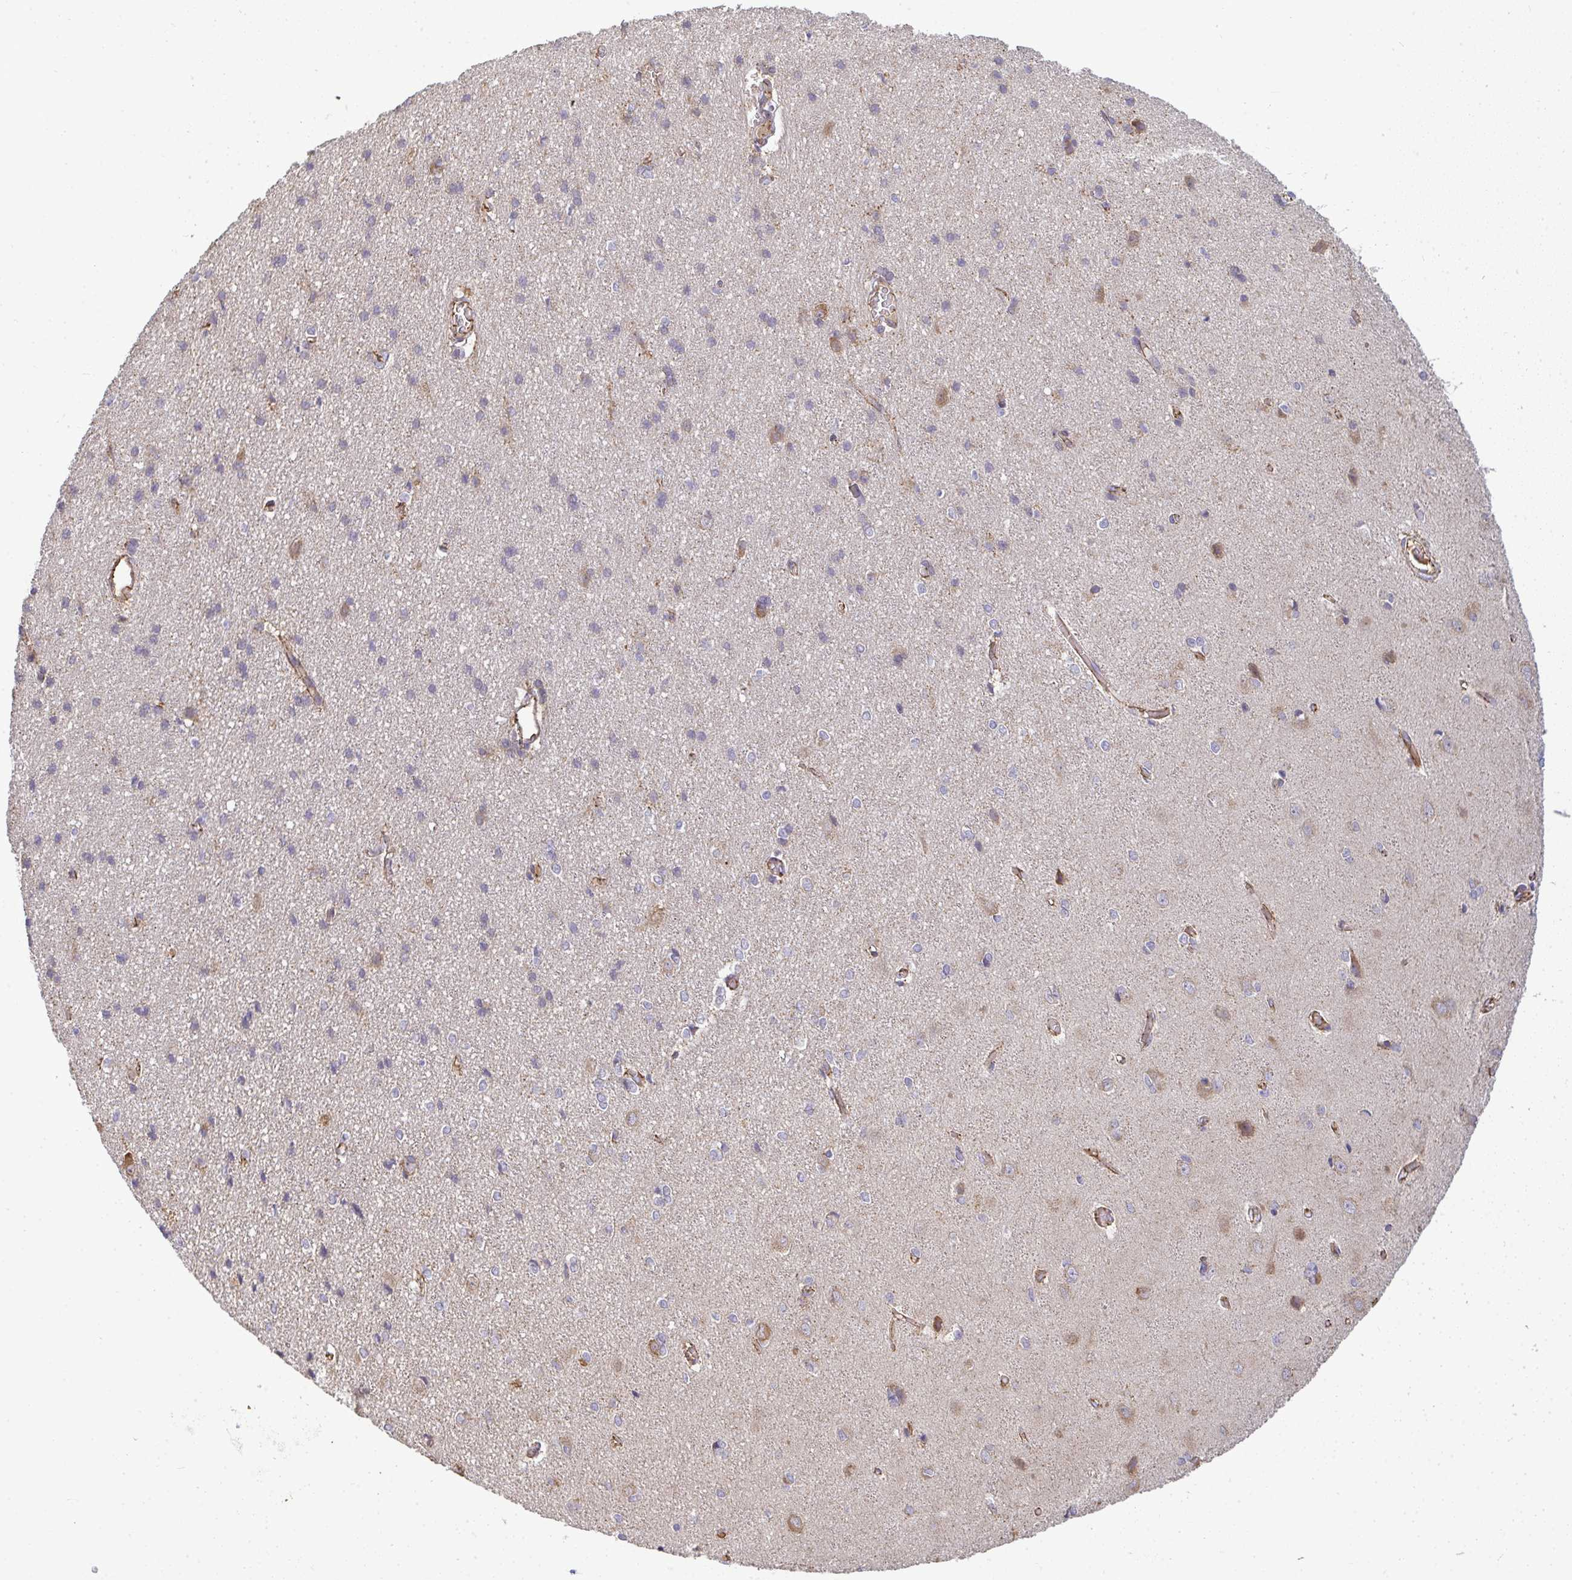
{"staining": {"intensity": "weak", "quantity": ">75%", "location": "cytoplasmic/membranous"}, "tissue": "cerebral cortex", "cell_type": "Endothelial cells", "image_type": "normal", "snomed": [{"axis": "morphology", "description": "Normal tissue, NOS"}, {"axis": "topography", "description": "Cerebral cortex"}], "caption": "Protein expression by IHC reveals weak cytoplasmic/membranous positivity in about >75% of endothelial cells in unremarkable cerebral cortex.", "gene": "B4GALT6", "patient": {"sex": "male", "age": 37}}